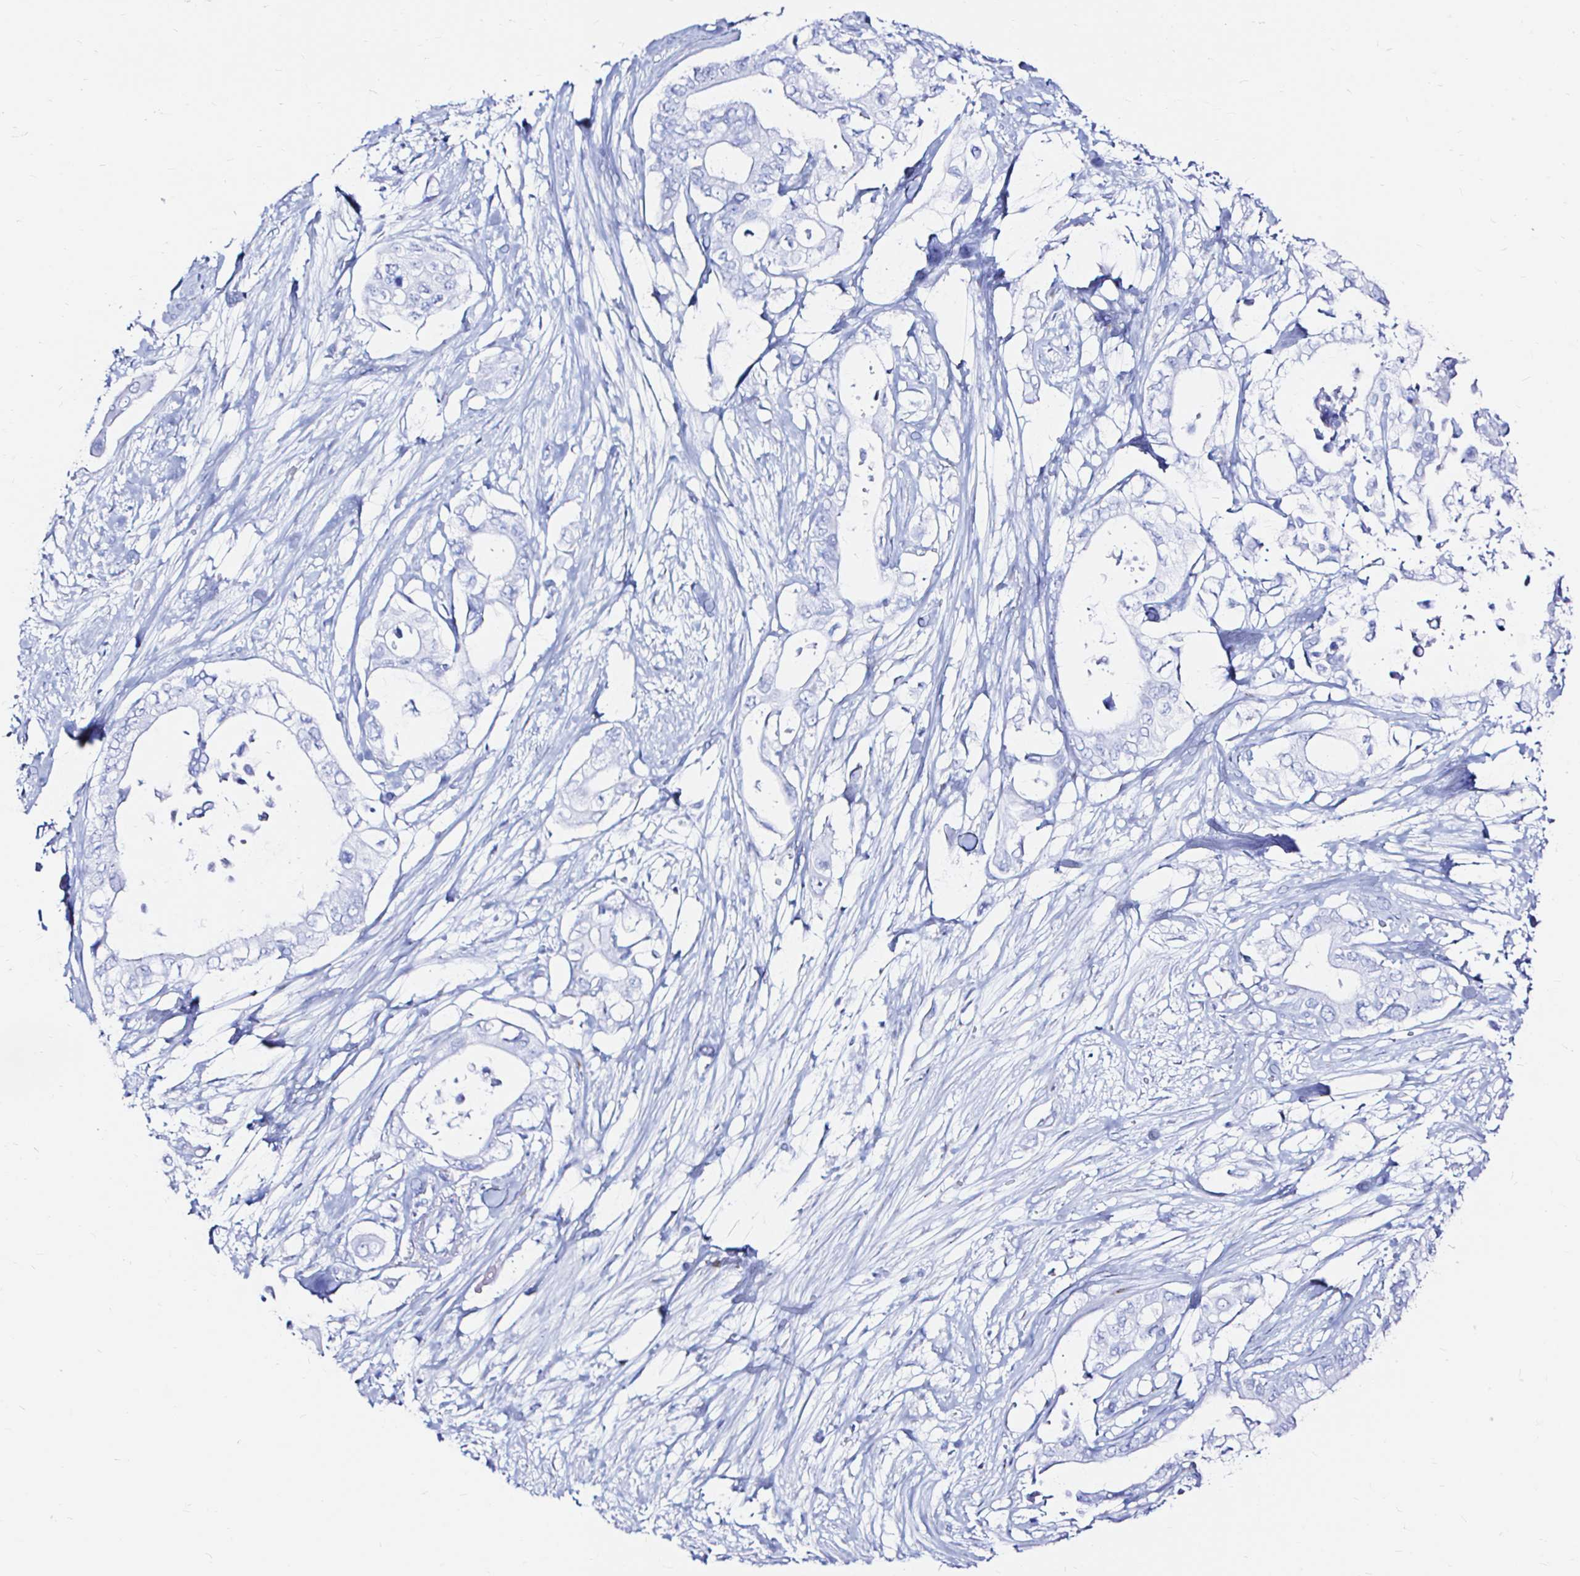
{"staining": {"intensity": "negative", "quantity": "none", "location": "none"}, "tissue": "pancreatic cancer", "cell_type": "Tumor cells", "image_type": "cancer", "snomed": [{"axis": "morphology", "description": "Adenocarcinoma, NOS"}, {"axis": "topography", "description": "Pancreas"}], "caption": "Tumor cells show no significant positivity in pancreatic cancer (adenocarcinoma).", "gene": "ZNF432", "patient": {"sex": "female", "age": 63}}